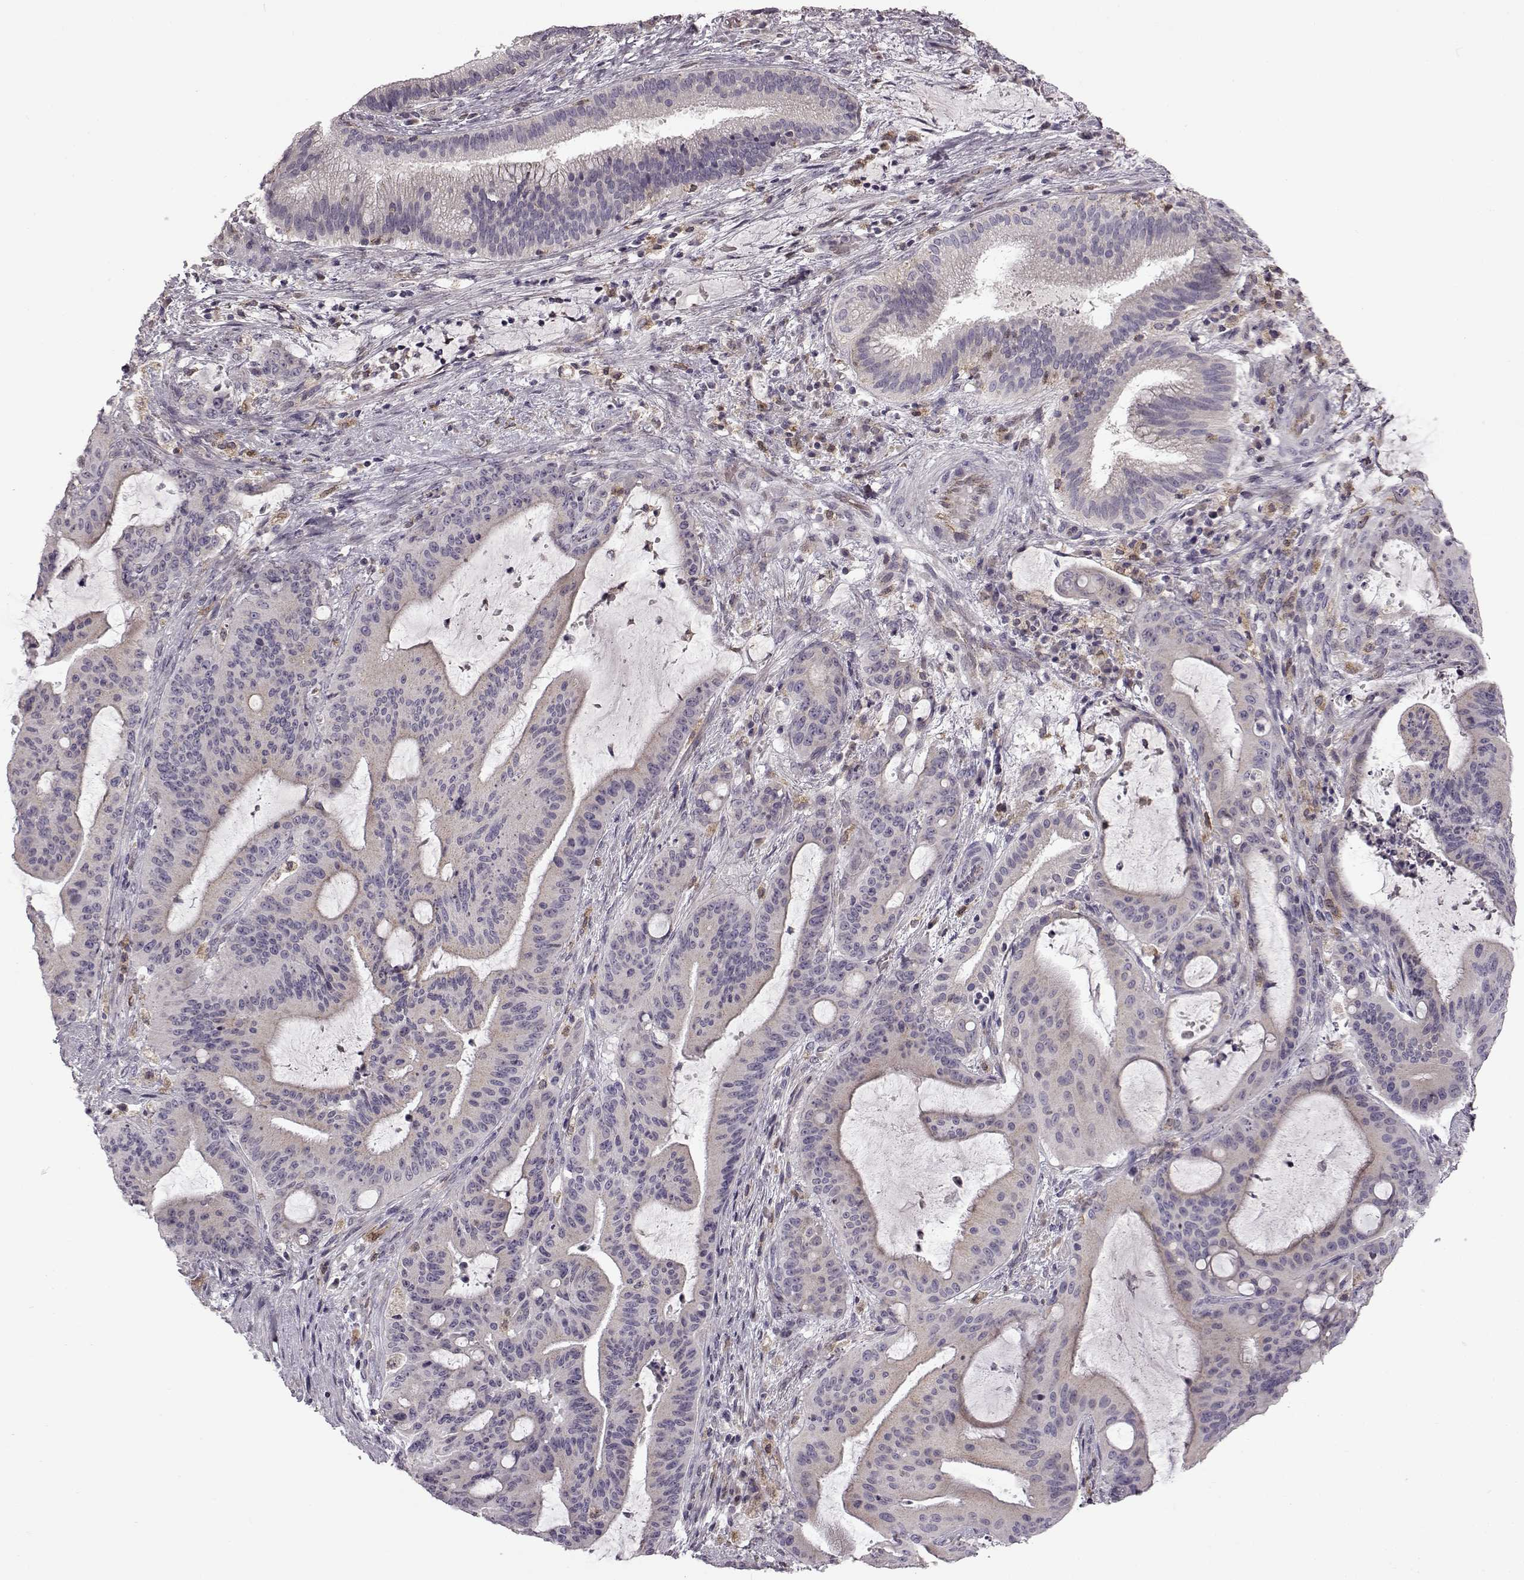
{"staining": {"intensity": "negative", "quantity": "none", "location": "none"}, "tissue": "liver cancer", "cell_type": "Tumor cells", "image_type": "cancer", "snomed": [{"axis": "morphology", "description": "Cholangiocarcinoma"}, {"axis": "topography", "description": "Liver"}], "caption": "Immunohistochemistry of liver cancer (cholangiocarcinoma) reveals no positivity in tumor cells.", "gene": "B3GNT6", "patient": {"sex": "female", "age": 73}}